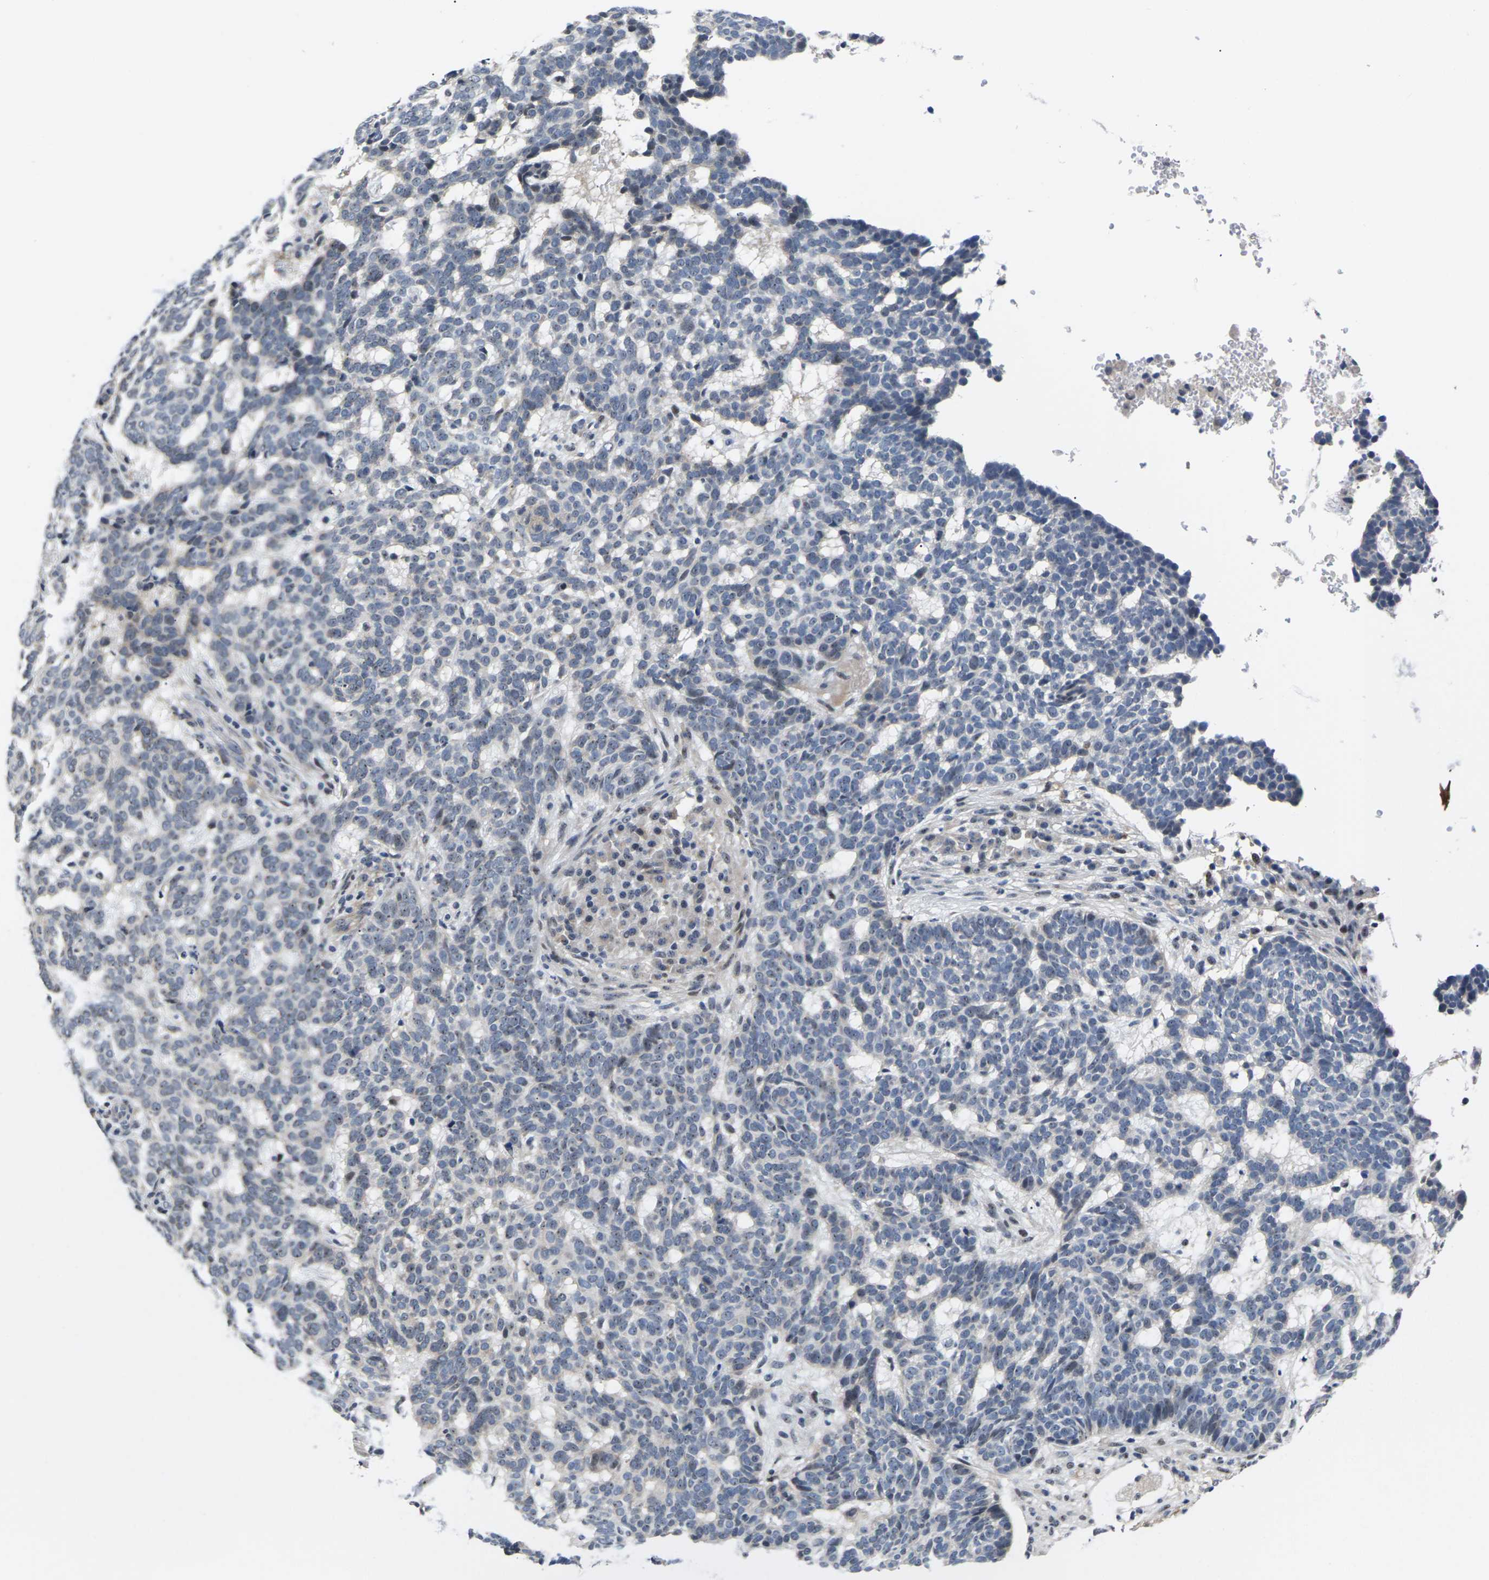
{"staining": {"intensity": "negative", "quantity": "none", "location": "none"}, "tissue": "skin cancer", "cell_type": "Tumor cells", "image_type": "cancer", "snomed": [{"axis": "morphology", "description": "Basal cell carcinoma"}, {"axis": "topography", "description": "Skin"}], "caption": "Image shows no protein expression in tumor cells of skin cancer (basal cell carcinoma) tissue.", "gene": "ST6GAL2", "patient": {"sex": "male", "age": 85}}